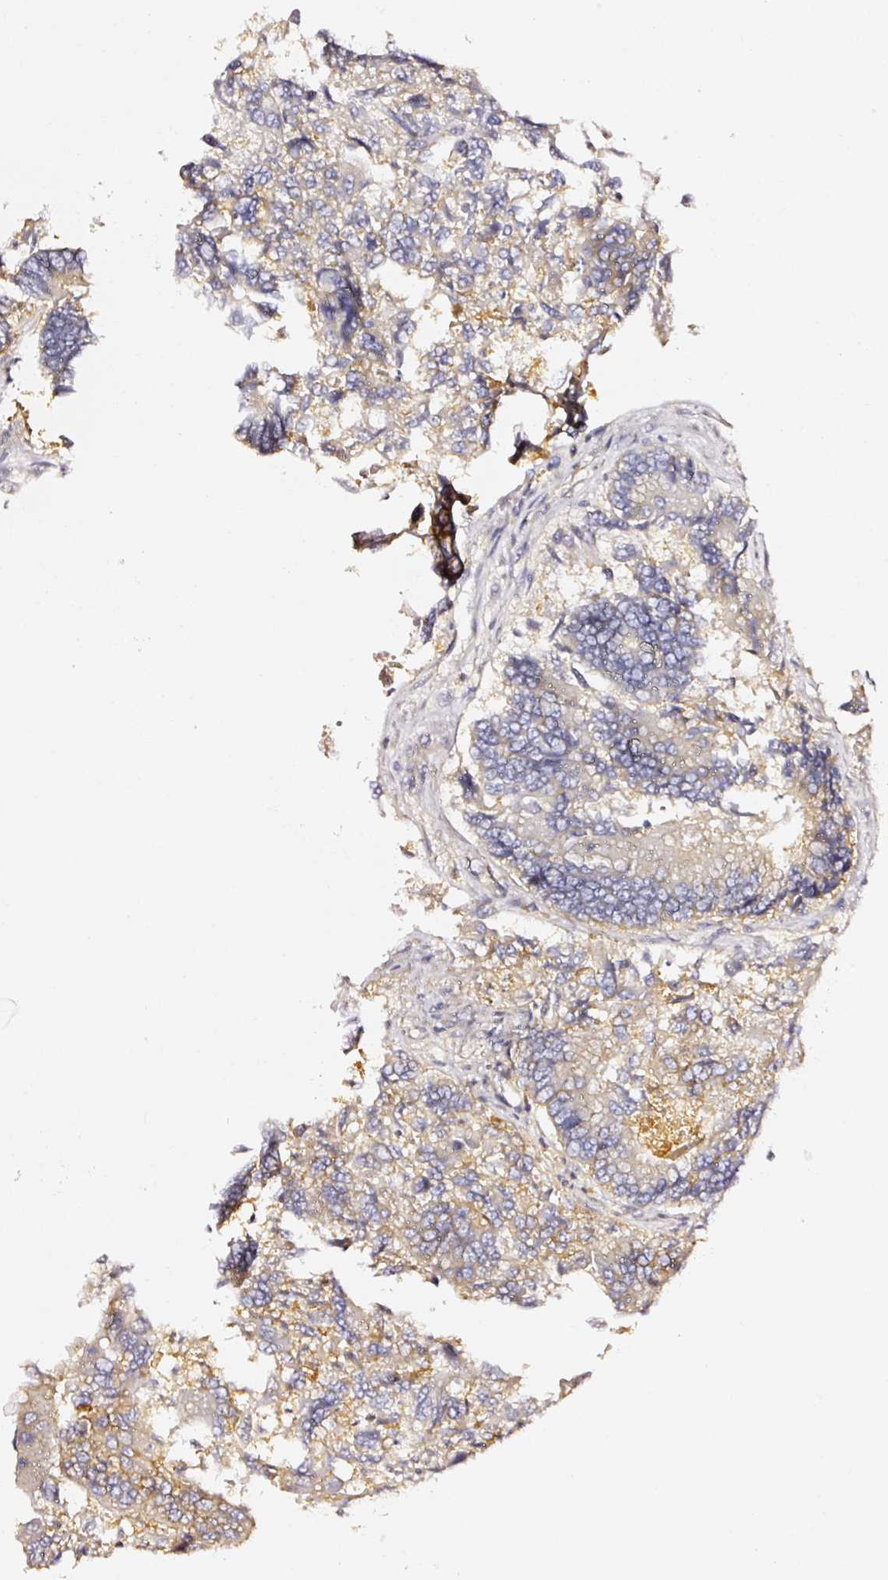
{"staining": {"intensity": "strong", "quantity": "<25%", "location": "cytoplasmic/membranous"}, "tissue": "colorectal cancer", "cell_type": "Tumor cells", "image_type": "cancer", "snomed": [{"axis": "morphology", "description": "Adenocarcinoma, NOS"}, {"axis": "topography", "description": "Colon"}], "caption": "A micrograph of human colorectal cancer (adenocarcinoma) stained for a protein exhibits strong cytoplasmic/membranous brown staining in tumor cells.", "gene": "CD47", "patient": {"sex": "female", "age": 67}}